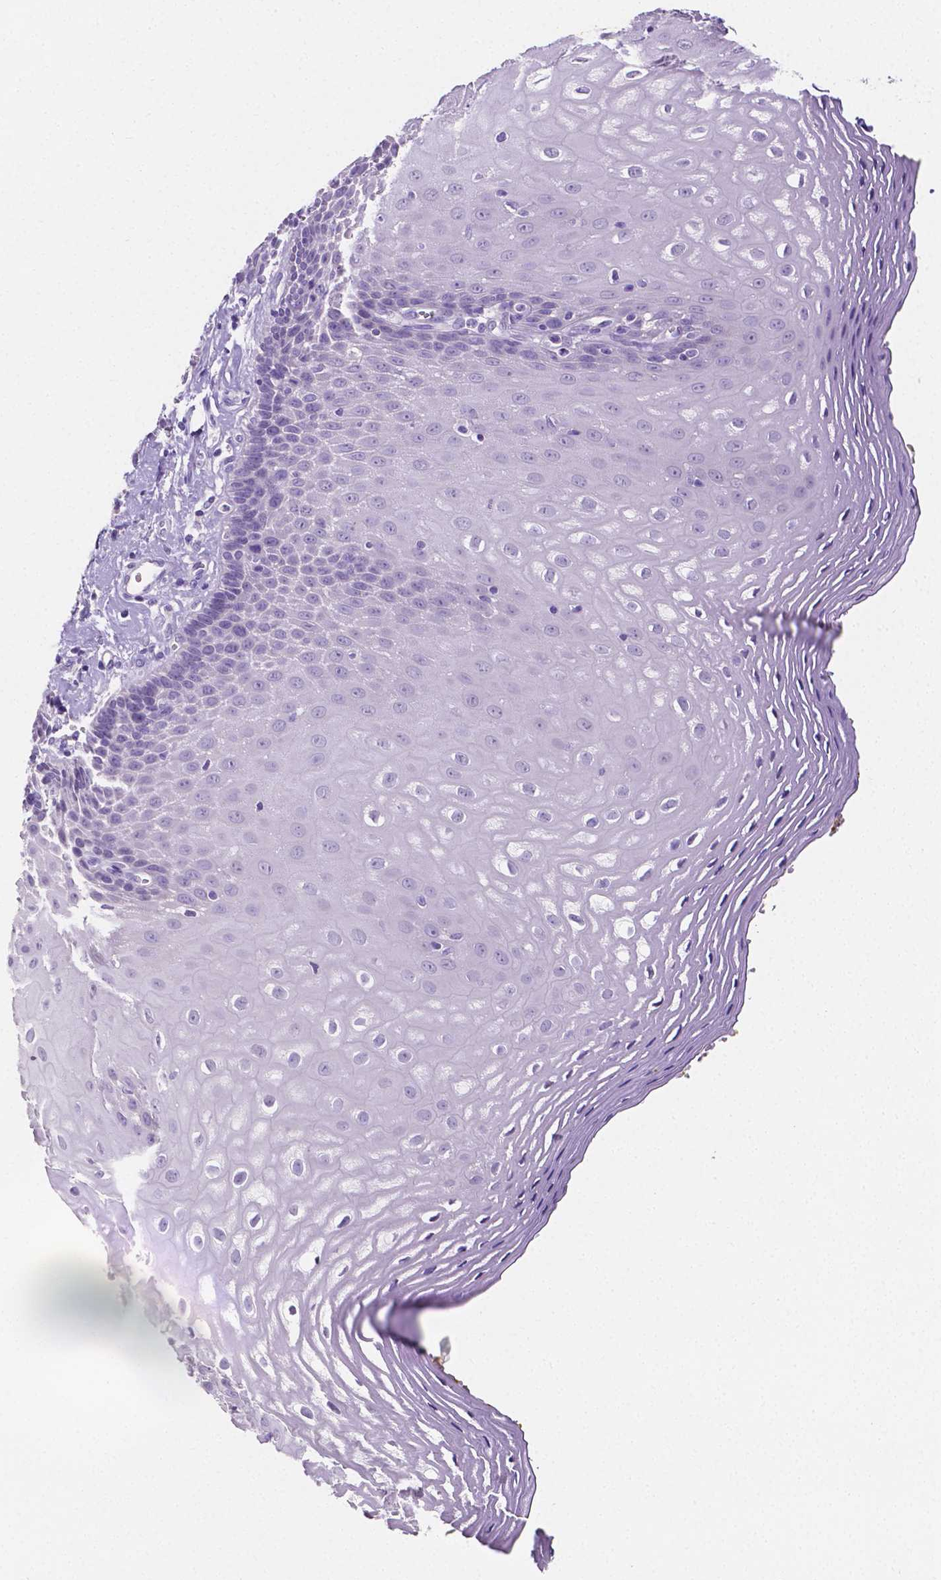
{"staining": {"intensity": "negative", "quantity": "none", "location": "none"}, "tissue": "esophagus", "cell_type": "Squamous epithelial cells", "image_type": "normal", "snomed": [{"axis": "morphology", "description": "Normal tissue, NOS"}, {"axis": "topography", "description": "Esophagus"}], "caption": "This is an immunohistochemistry image of unremarkable human esophagus. There is no positivity in squamous epithelial cells.", "gene": "SLC22A2", "patient": {"sex": "female", "age": 68}}